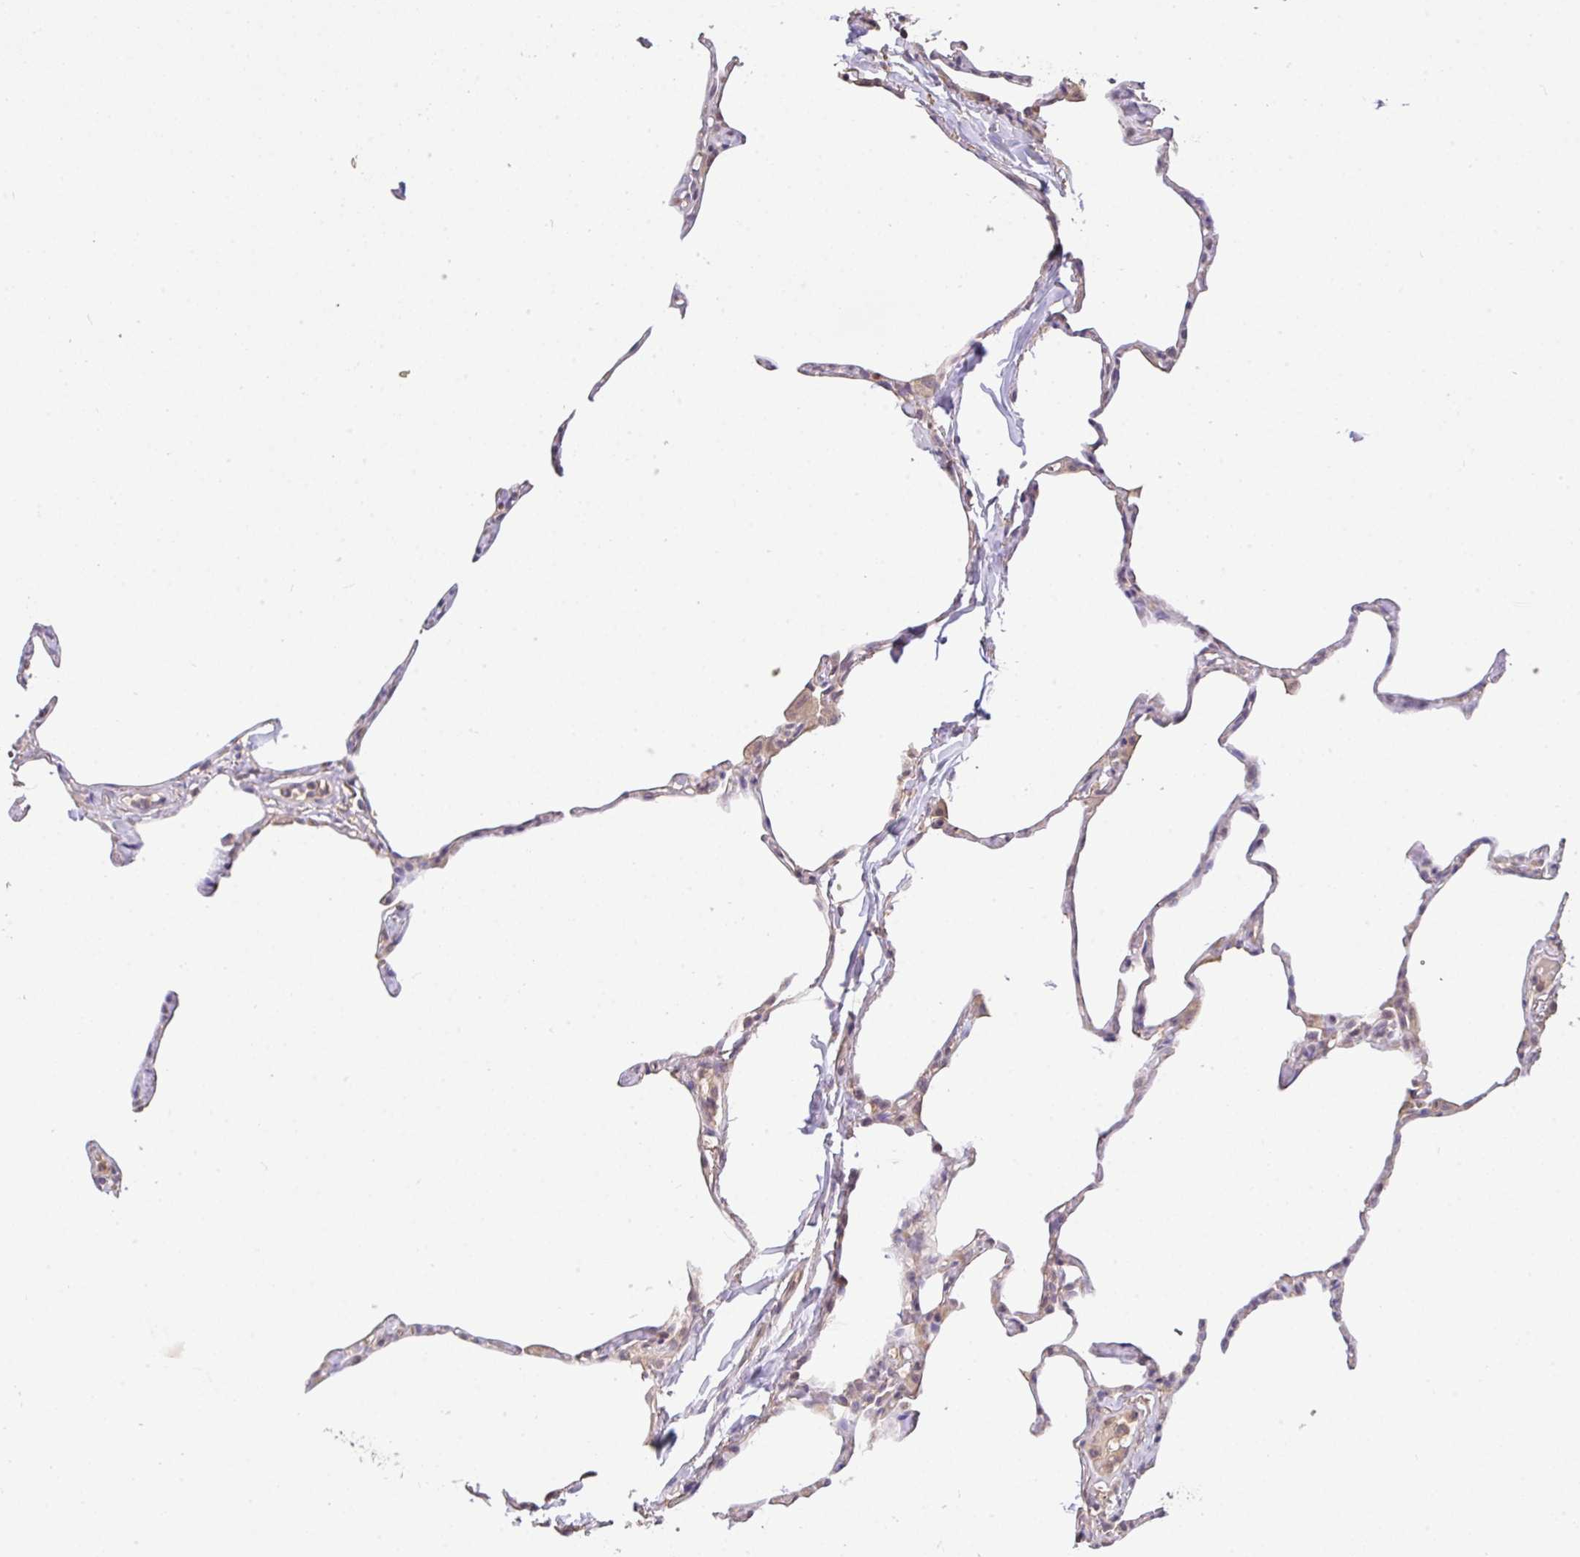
{"staining": {"intensity": "weak", "quantity": "<25%", "location": "cytoplasmic/membranous"}, "tissue": "lung", "cell_type": "Alveolar cells", "image_type": "normal", "snomed": [{"axis": "morphology", "description": "Normal tissue, NOS"}, {"axis": "topography", "description": "Lung"}], "caption": "Alveolar cells show no significant protein staining in benign lung.", "gene": "C1QTNF9B", "patient": {"sex": "male", "age": 65}}